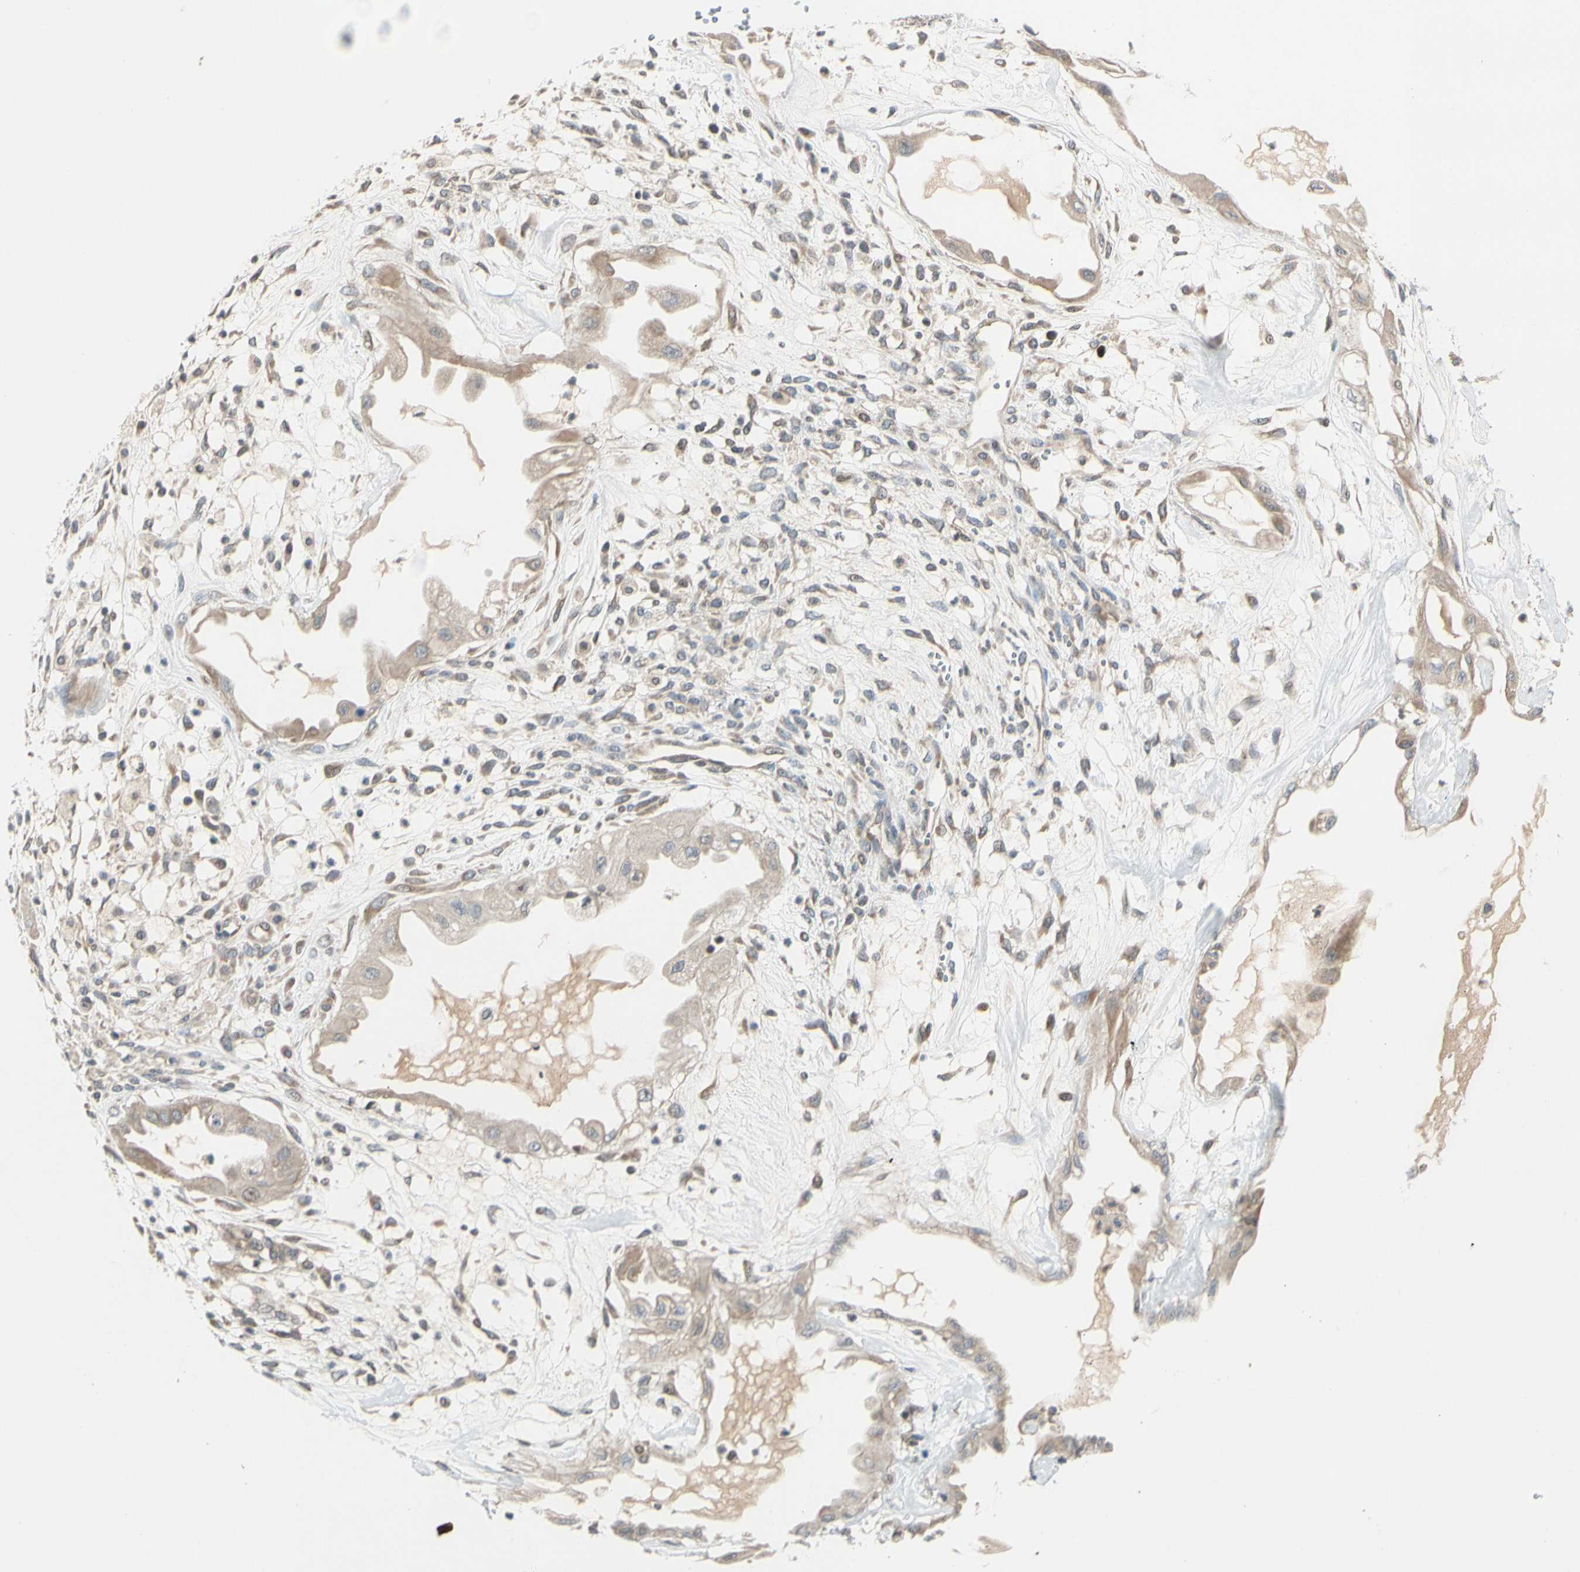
{"staining": {"intensity": "weak", "quantity": ">75%", "location": "cytoplasmic/membranous"}, "tissue": "ovarian cancer", "cell_type": "Tumor cells", "image_type": "cancer", "snomed": [{"axis": "morphology", "description": "Carcinoma, NOS"}, {"axis": "morphology", "description": "Carcinoma, endometroid"}, {"axis": "topography", "description": "Ovary"}], "caption": "High-power microscopy captured an immunohistochemistry image of endometroid carcinoma (ovarian), revealing weak cytoplasmic/membranous staining in approximately >75% of tumor cells.", "gene": "FGF10", "patient": {"sex": "female", "age": 50}}